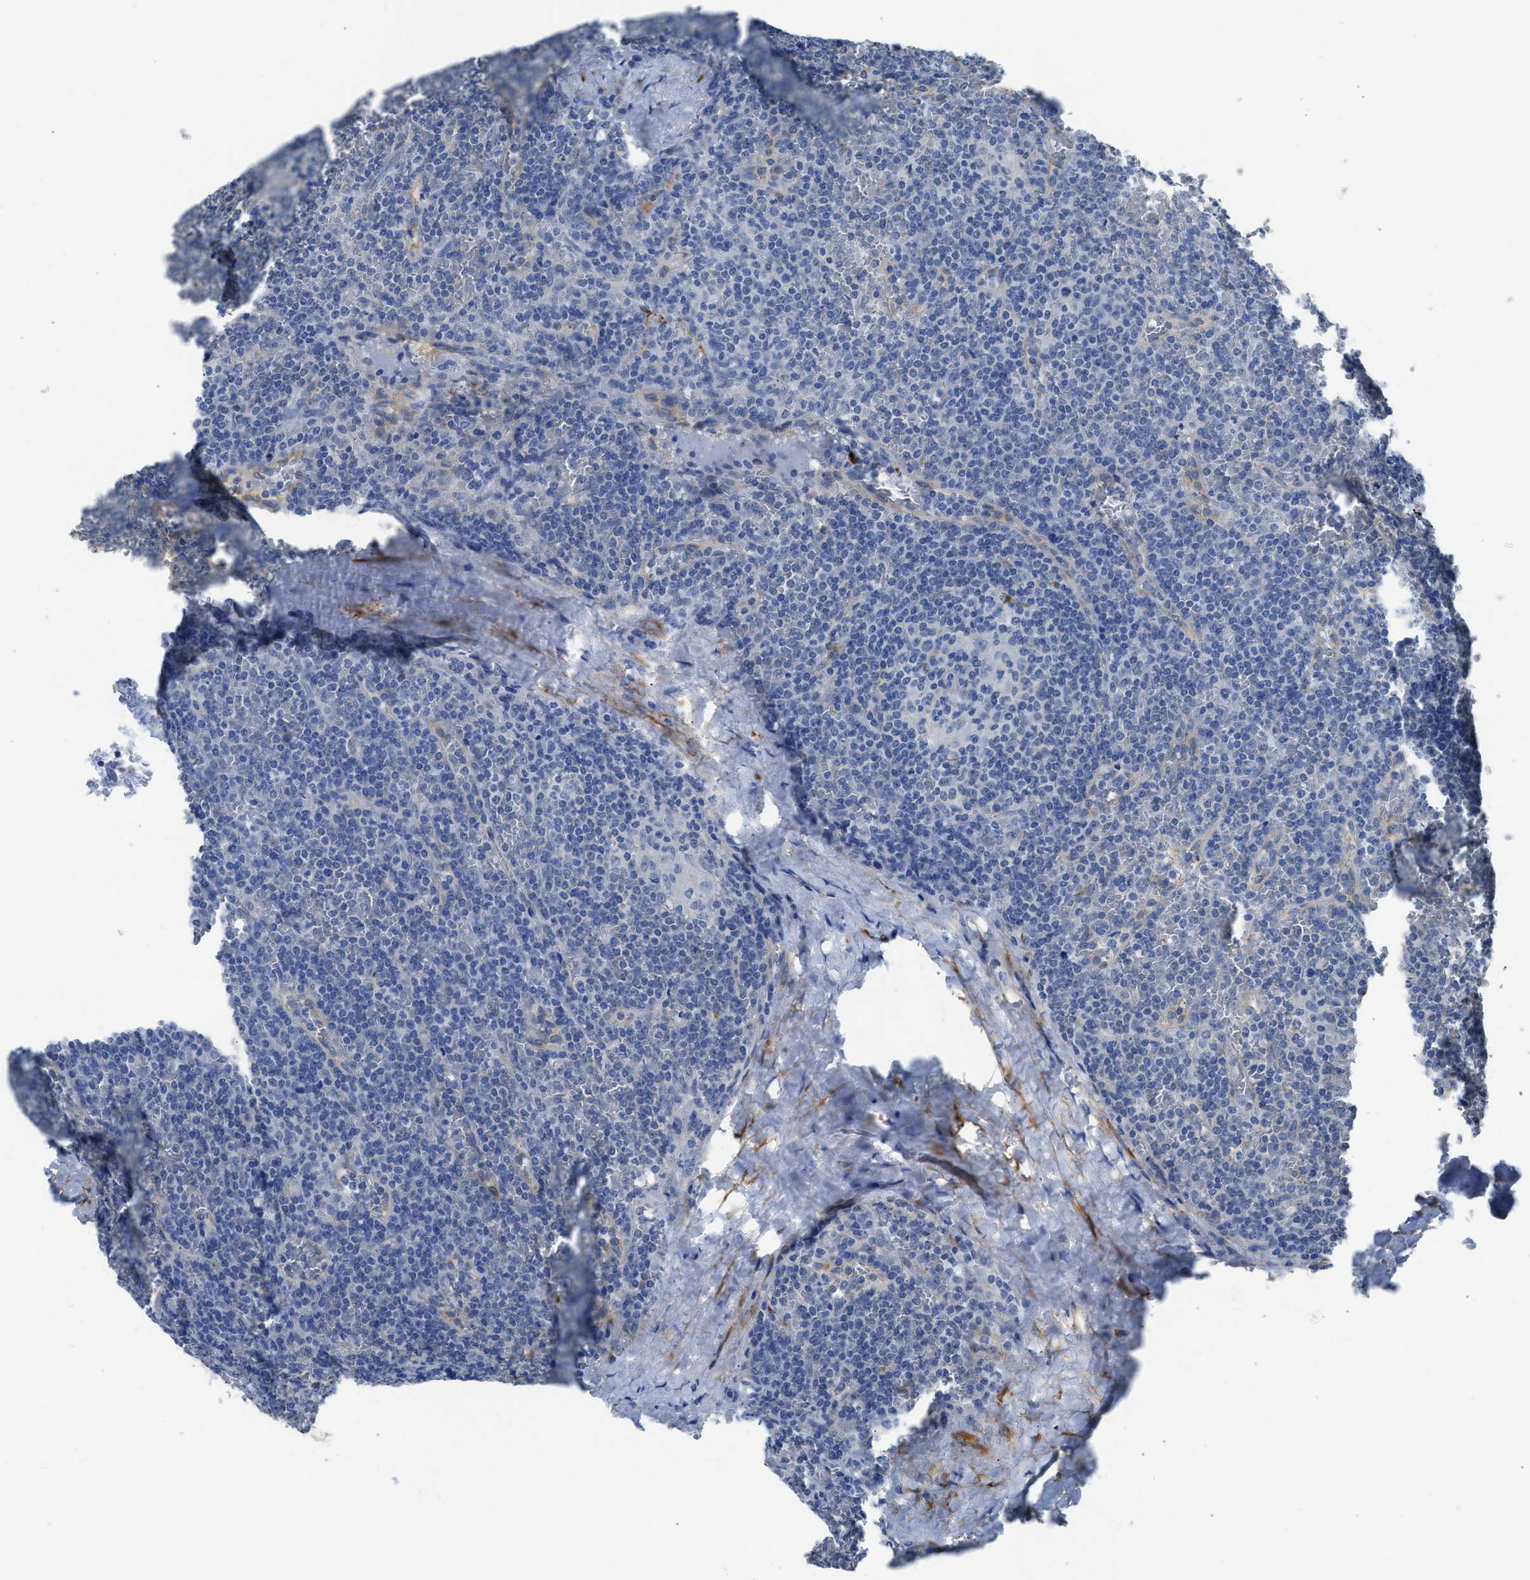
{"staining": {"intensity": "negative", "quantity": "none", "location": "none"}, "tissue": "lymphoma", "cell_type": "Tumor cells", "image_type": "cancer", "snomed": [{"axis": "morphology", "description": "Malignant lymphoma, non-Hodgkin's type, Low grade"}, {"axis": "topography", "description": "Spleen"}], "caption": "High power microscopy photomicrograph of an immunohistochemistry (IHC) micrograph of lymphoma, revealing no significant staining in tumor cells.", "gene": "ZSWIM5", "patient": {"sex": "female", "age": 19}}